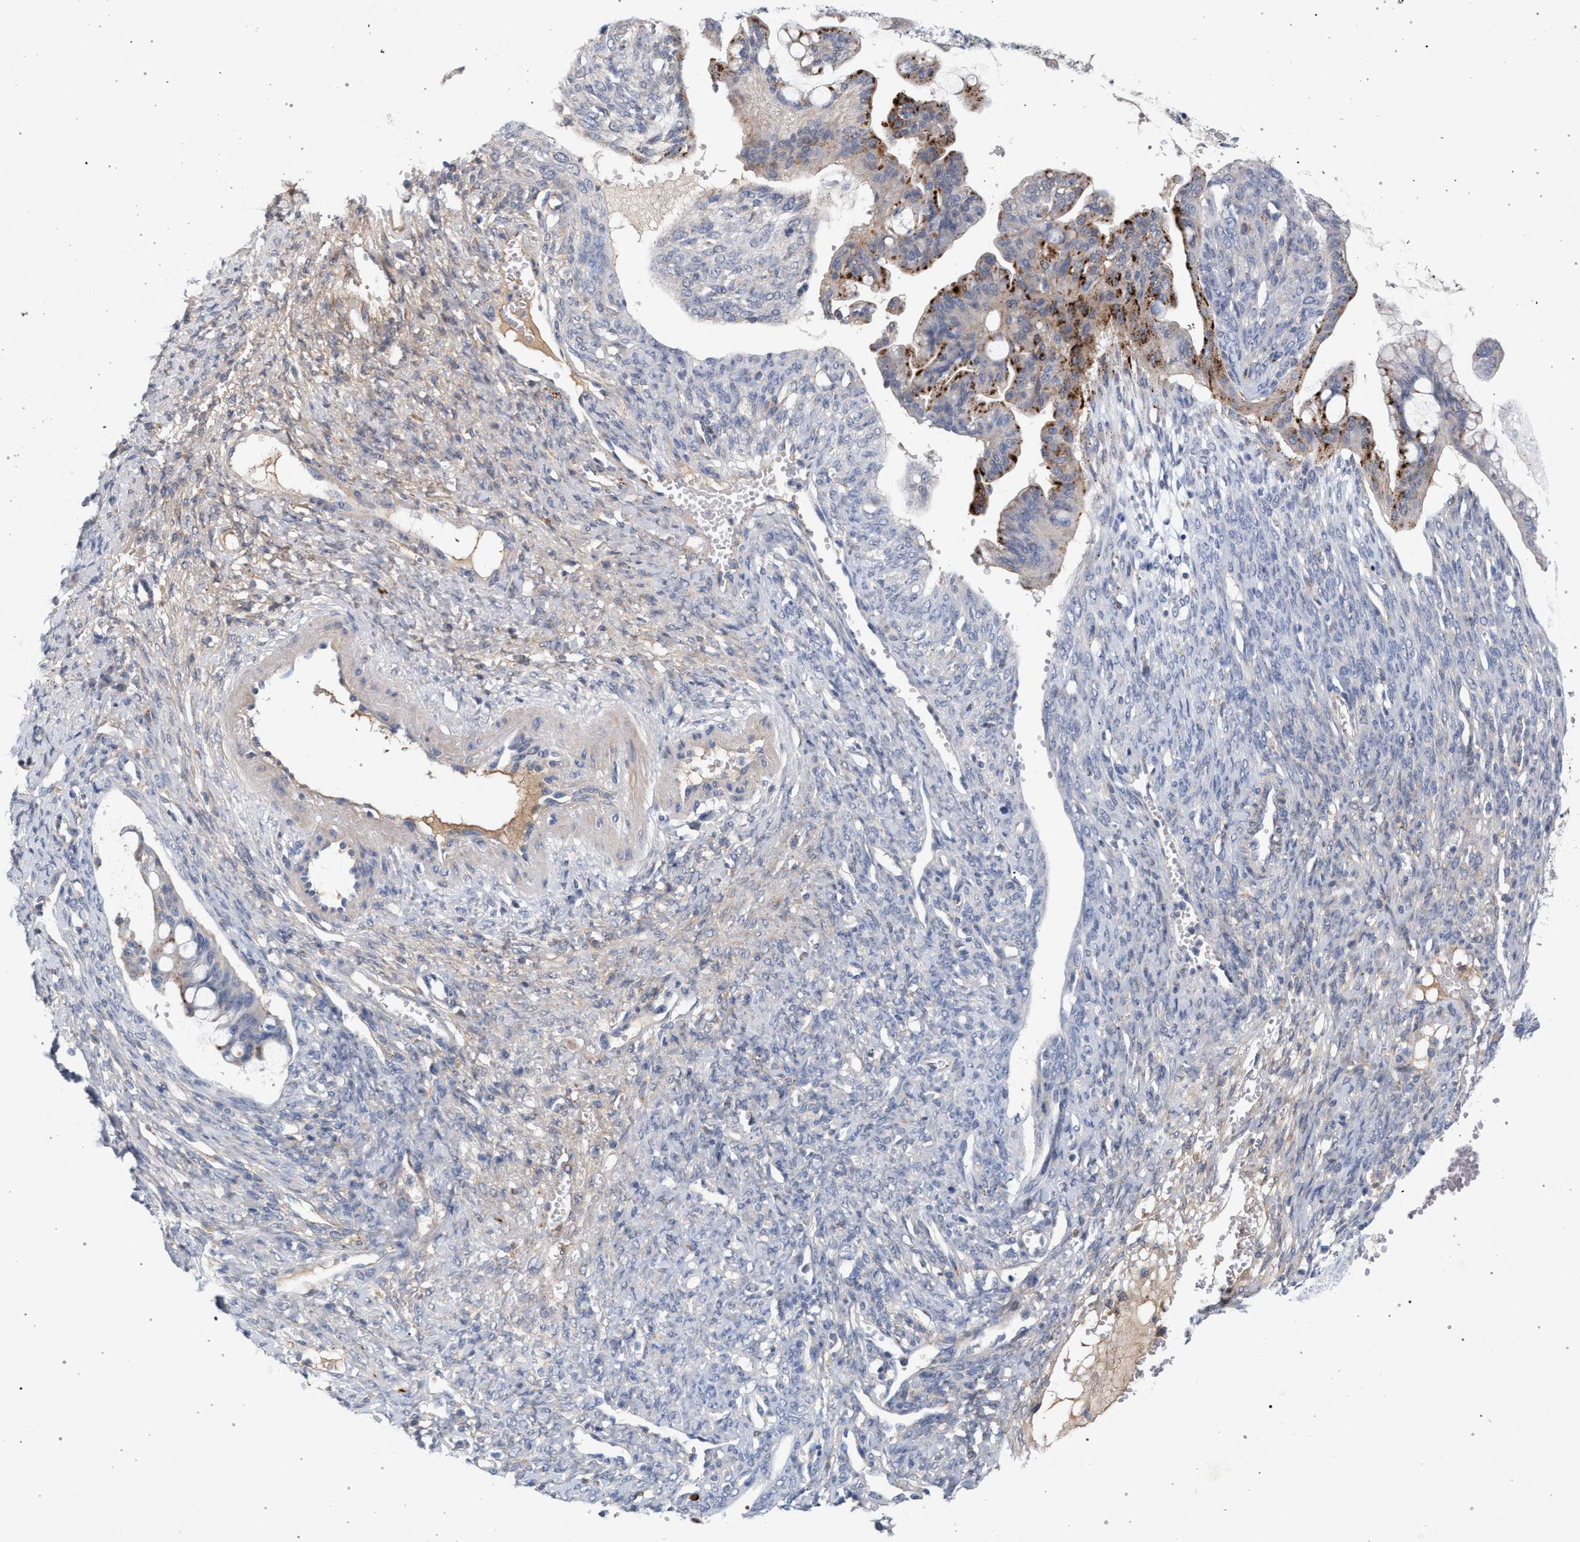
{"staining": {"intensity": "strong", "quantity": "<25%", "location": "cytoplasmic/membranous"}, "tissue": "ovarian cancer", "cell_type": "Tumor cells", "image_type": "cancer", "snomed": [{"axis": "morphology", "description": "Cystadenocarcinoma, mucinous, NOS"}, {"axis": "topography", "description": "Ovary"}], "caption": "Protein staining by immunohistochemistry (IHC) exhibits strong cytoplasmic/membranous expression in about <25% of tumor cells in ovarian cancer. The protein of interest is stained brown, and the nuclei are stained in blue (DAB IHC with brightfield microscopy, high magnification).", "gene": "MAMDC2", "patient": {"sex": "female", "age": 73}}